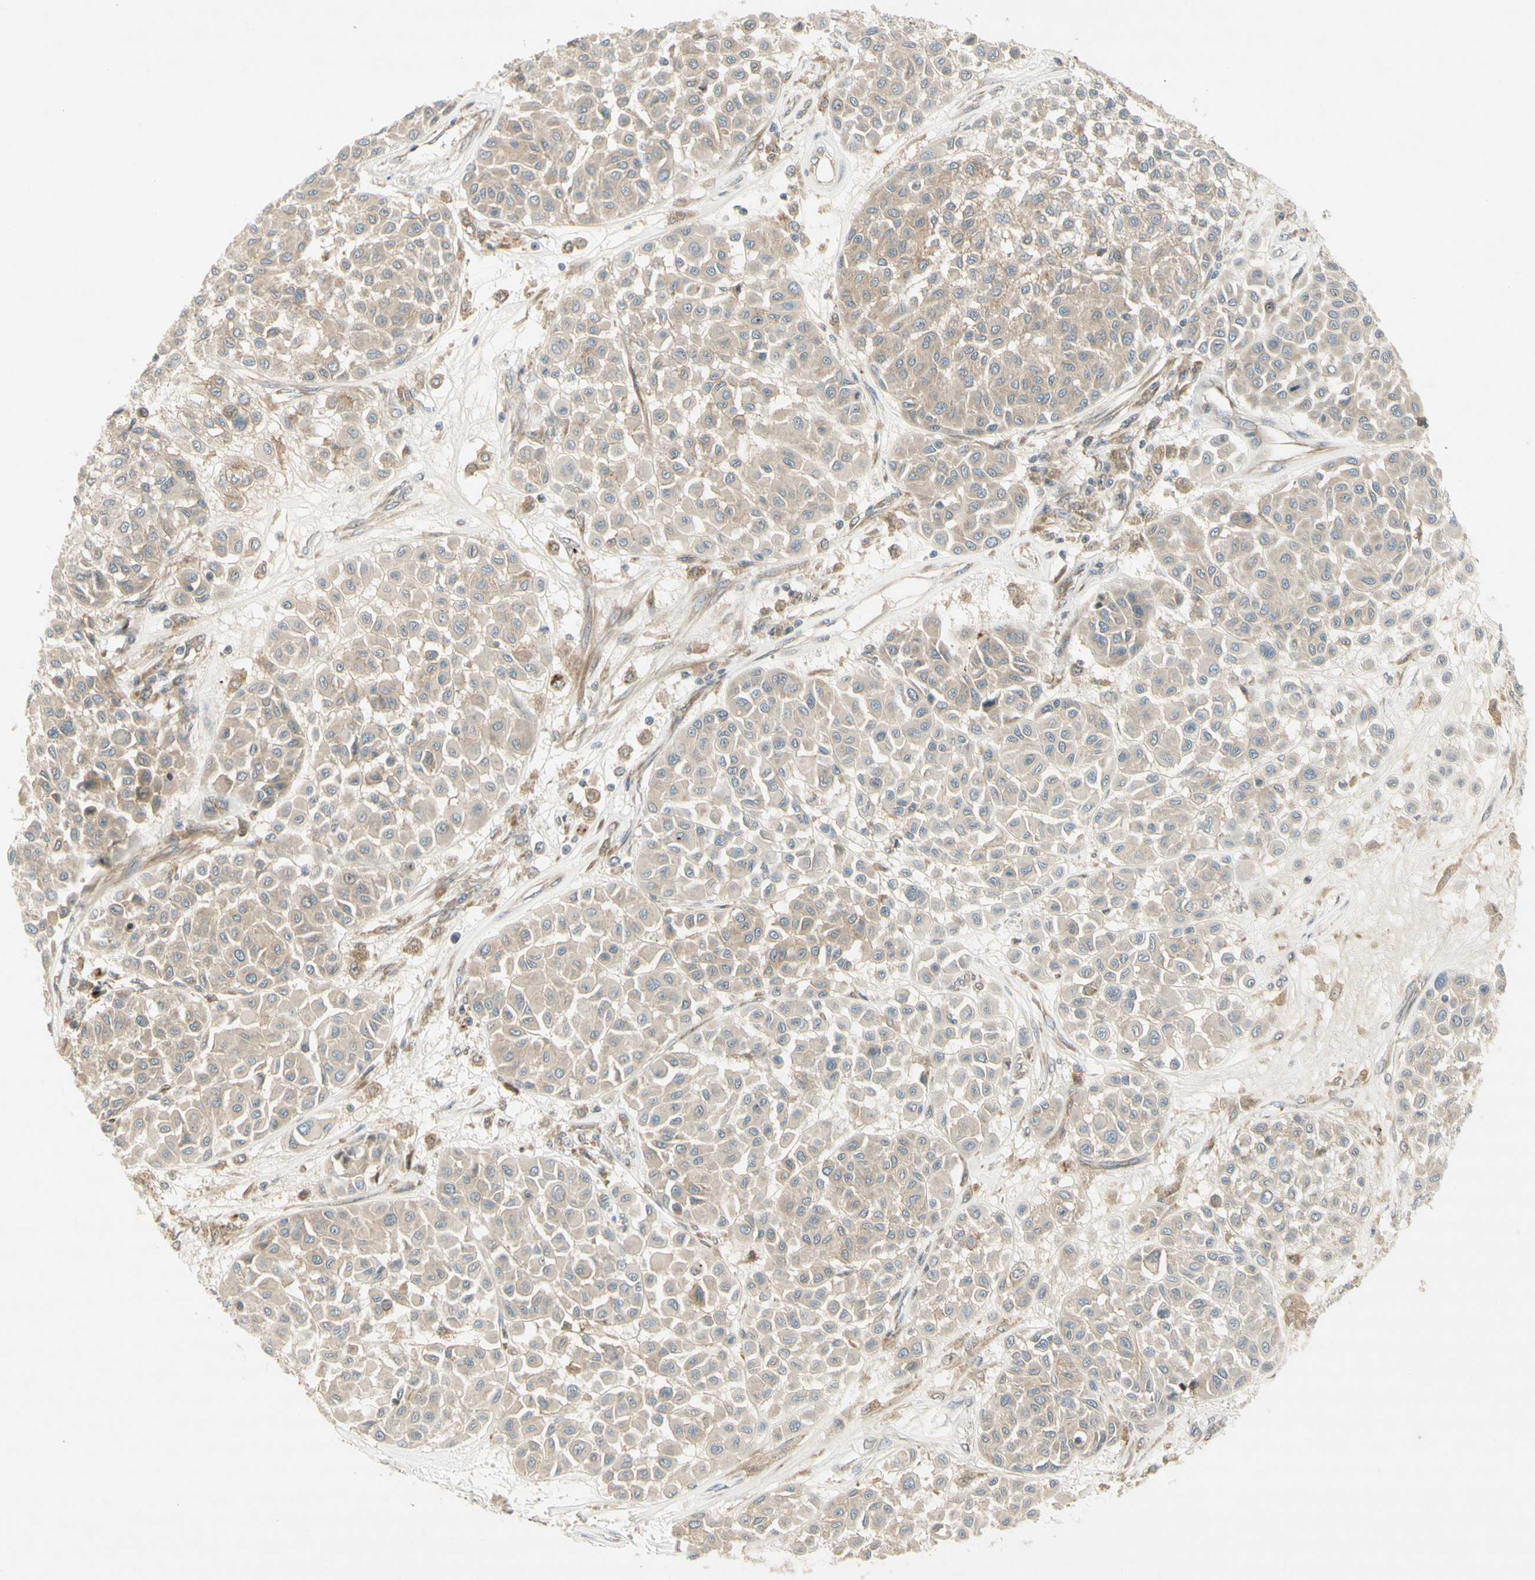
{"staining": {"intensity": "weak", "quantity": ">75%", "location": "cytoplasmic/membranous"}, "tissue": "melanoma", "cell_type": "Tumor cells", "image_type": "cancer", "snomed": [{"axis": "morphology", "description": "Malignant melanoma, Metastatic site"}, {"axis": "topography", "description": "Soft tissue"}], "caption": "Protein positivity by immunohistochemistry shows weak cytoplasmic/membranous staining in approximately >75% of tumor cells in malignant melanoma (metastatic site). (Brightfield microscopy of DAB IHC at high magnification).", "gene": "ETF1", "patient": {"sex": "male", "age": 41}}